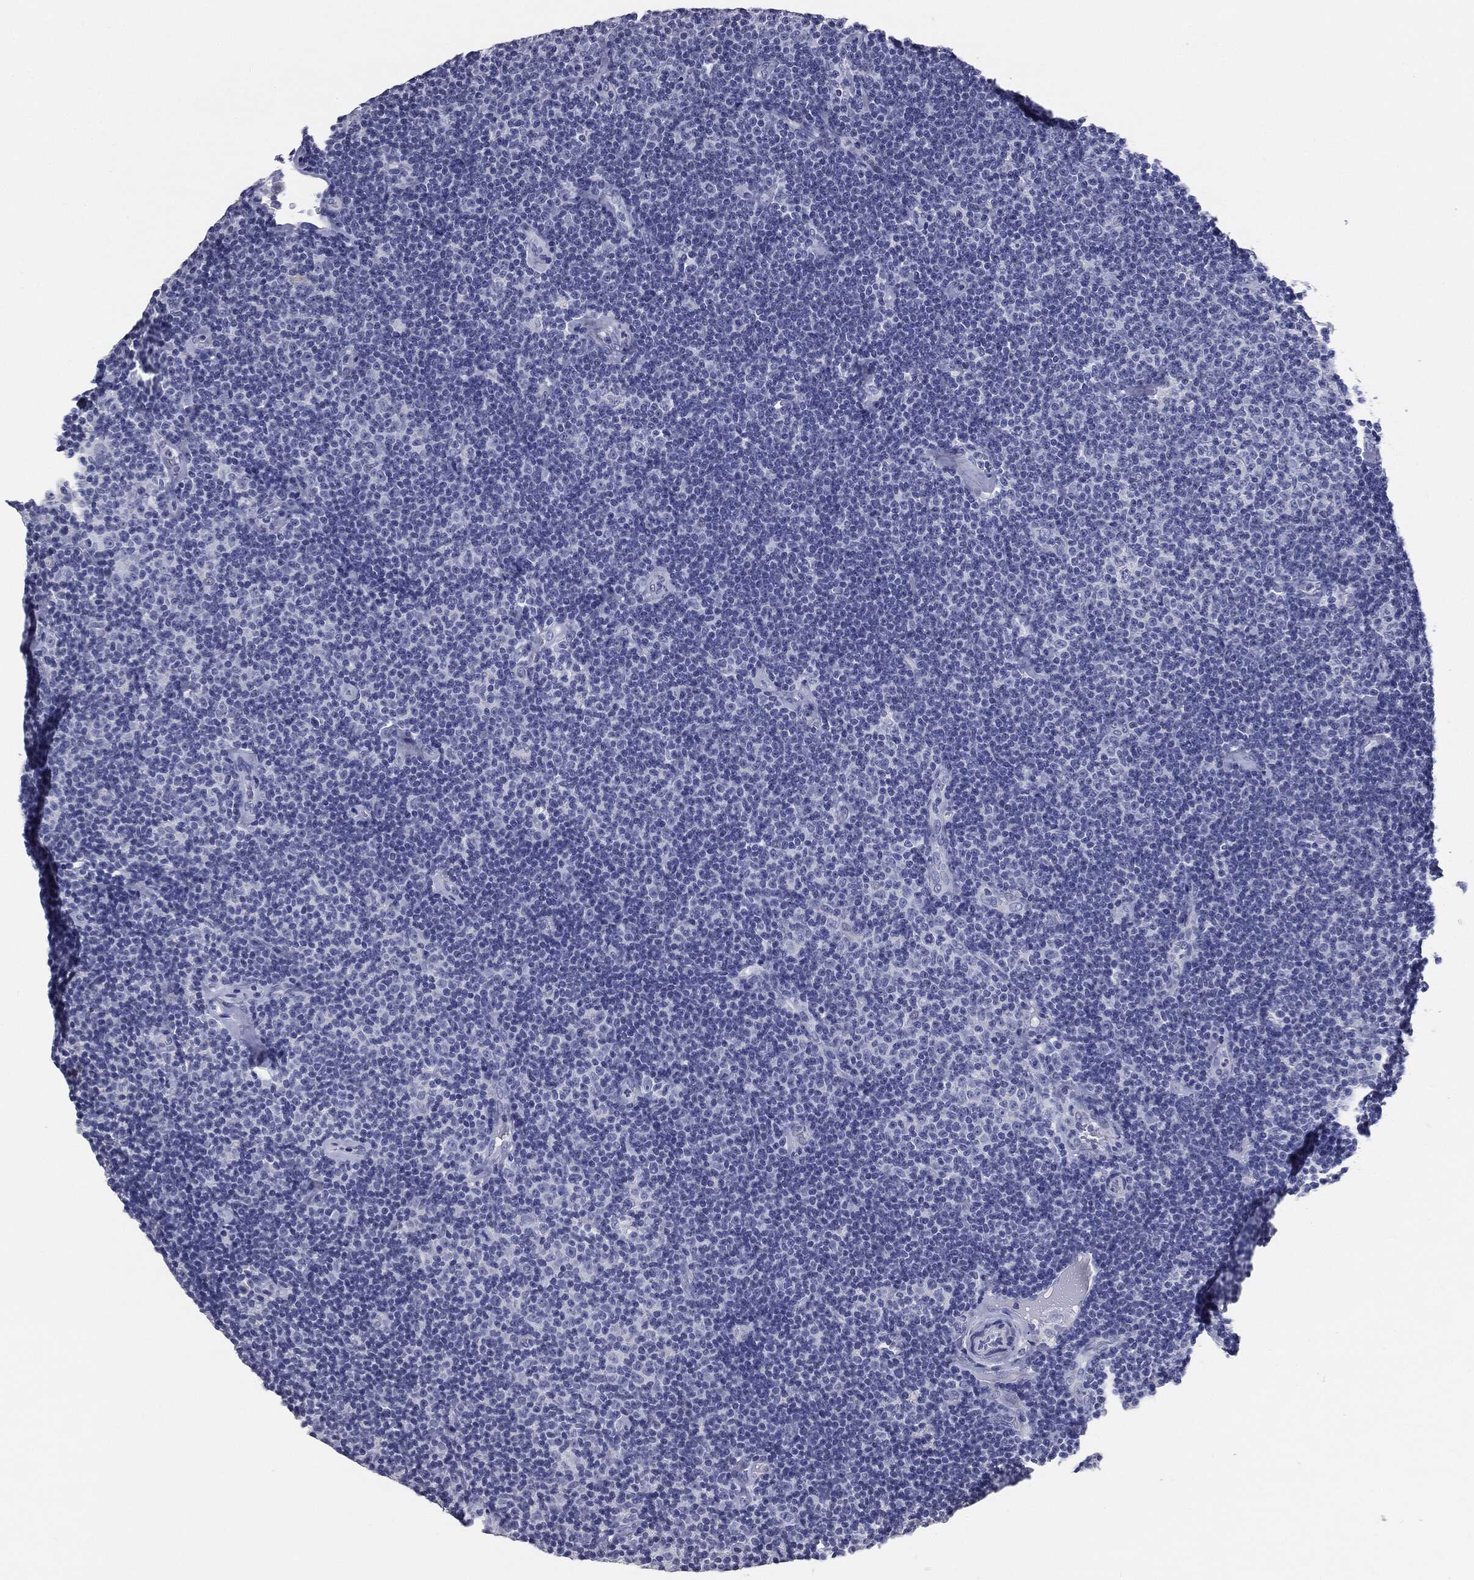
{"staining": {"intensity": "negative", "quantity": "none", "location": "none"}, "tissue": "lymphoma", "cell_type": "Tumor cells", "image_type": "cancer", "snomed": [{"axis": "morphology", "description": "Malignant lymphoma, non-Hodgkin's type, Low grade"}, {"axis": "topography", "description": "Lymph node"}], "caption": "IHC image of human malignant lymphoma, non-Hodgkin's type (low-grade) stained for a protein (brown), which demonstrates no expression in tumor cells.", "gene": "AFP", "patient": {"sex": "male", "age": 81}}